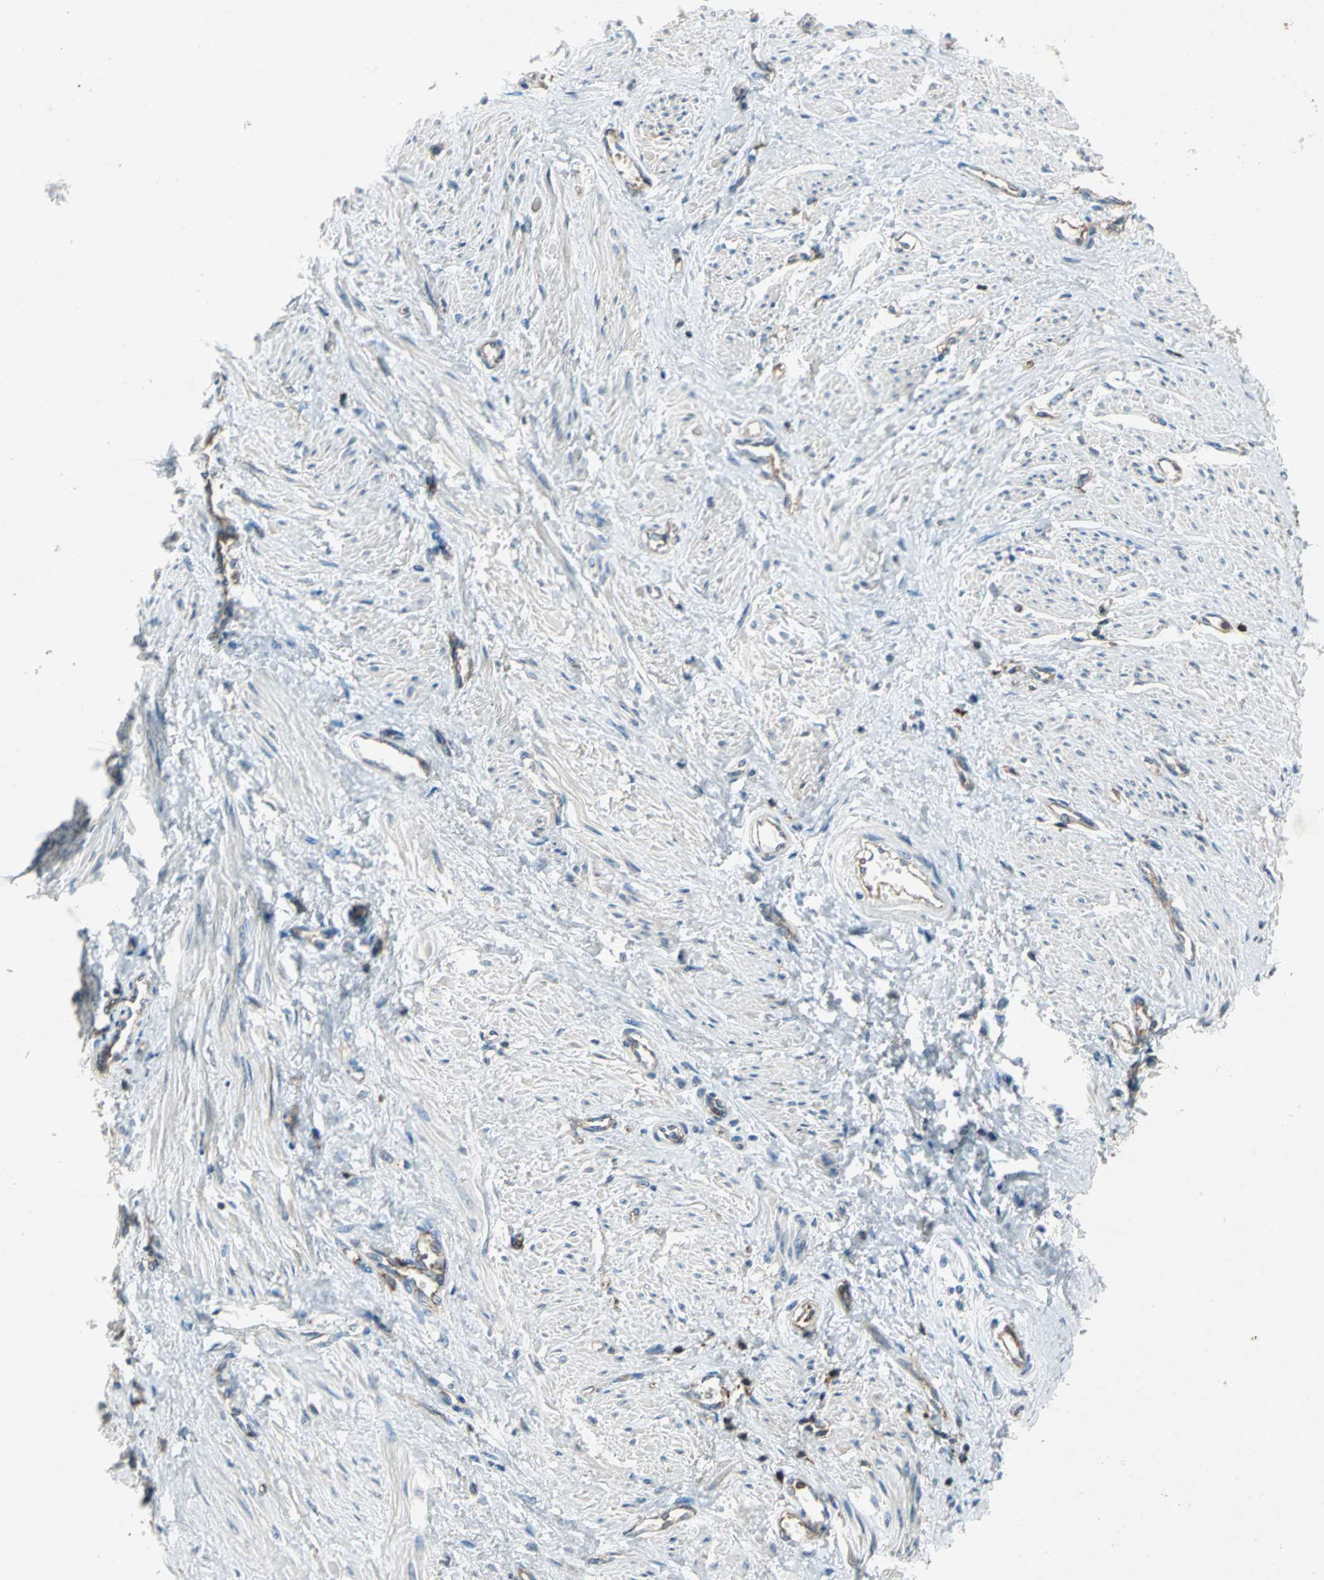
{"staining": {"intensity": "weak", "quantity": "<25%", "location": "cytoplasmic/membranous"}, "tissue": "smooth muscle", "cell_type": "Smooth muscle cells", "image_type": "normal", "snomed": [{"axis": "morphology", "description": "Normal tissue, NOS"}, {"axis": "topography", "description": "Smooth muscle"}, {"axis": "topography", "description": "Uterus"}], "caption": "Immunohistochemical staining of unremarkable human smooth muscle demonstrates no significant expression in smooth muscle cells. (Brightfield microscopy of DAB immunohistochemistry at high magnification).", "gene": "CCR6", "patient": {"sex": "female", "age": 39}}